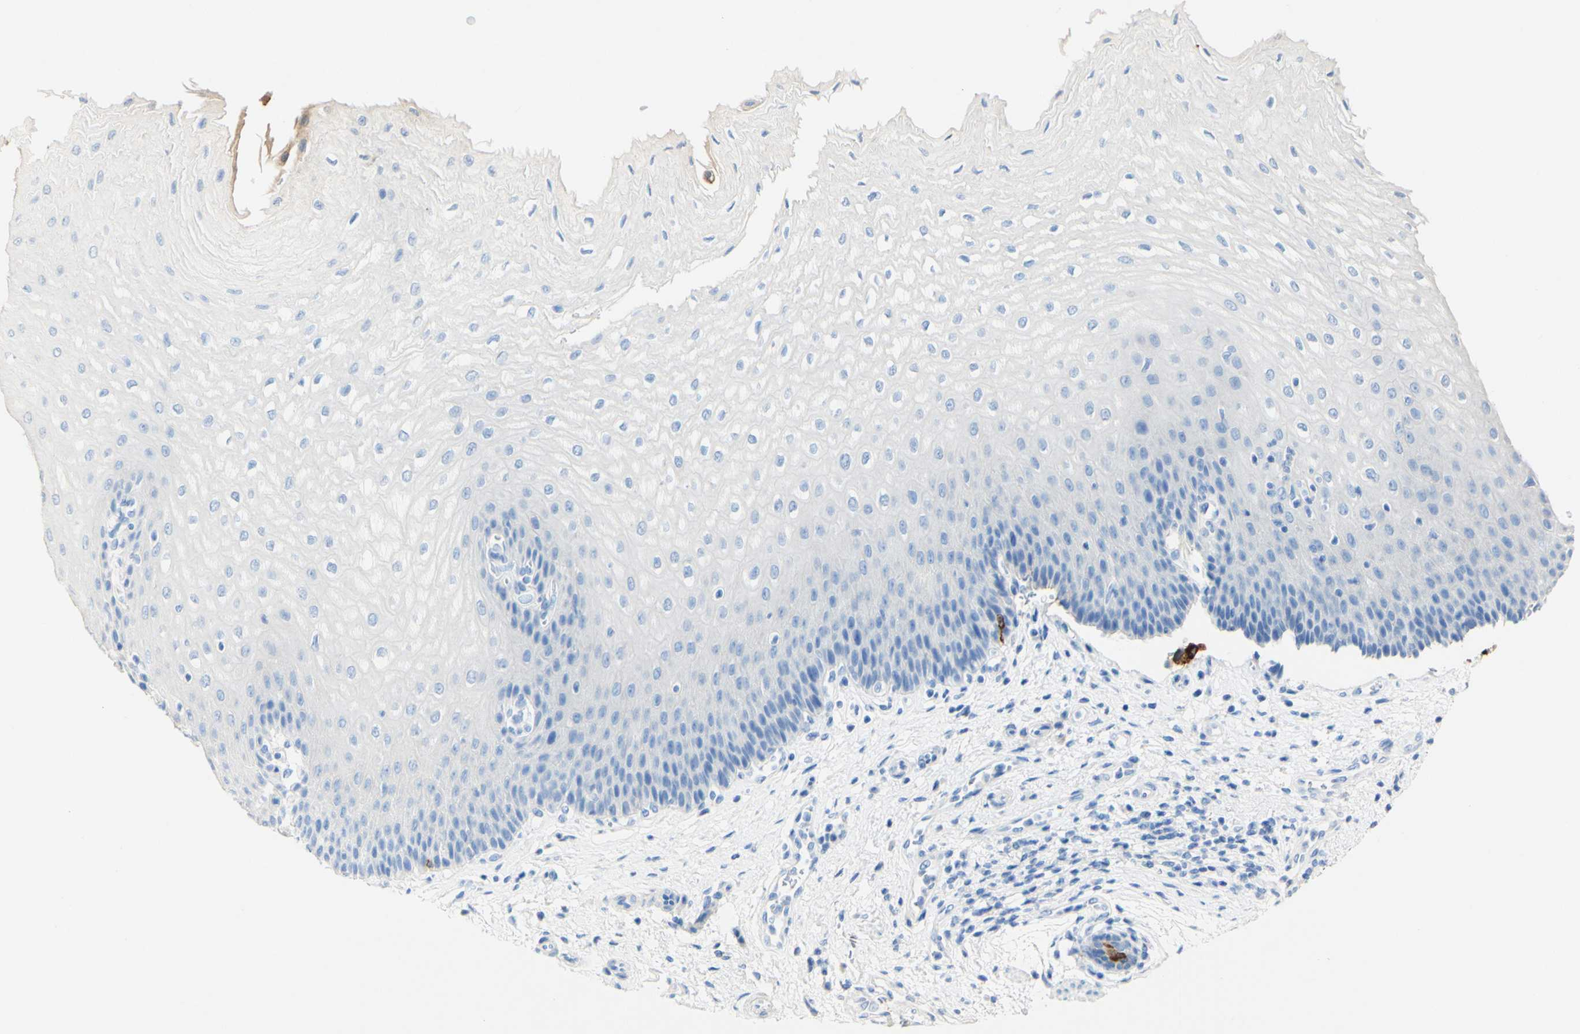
{"staining": {"intensity": "negative", "quantity": "none", "location": "none"}, "tissue": "esophagus", "cell_type": "Squamous epithelial cells", "image_type": "normal", "snomed": [{"axis": "morphology", "description": "Normal tissue, NOS"}, {"axis": "topography", "description": "Esophagus"}], "caption": "This photomicrograph is of benign esophagus stained with immunohistochemistry (IHC) to label a protein in brown with the nuclei are counter-stained blue. There is no expression in squamous epithelial cells.", "gene": "PIGR", "patient": {"sex": "male", "age": 54}}